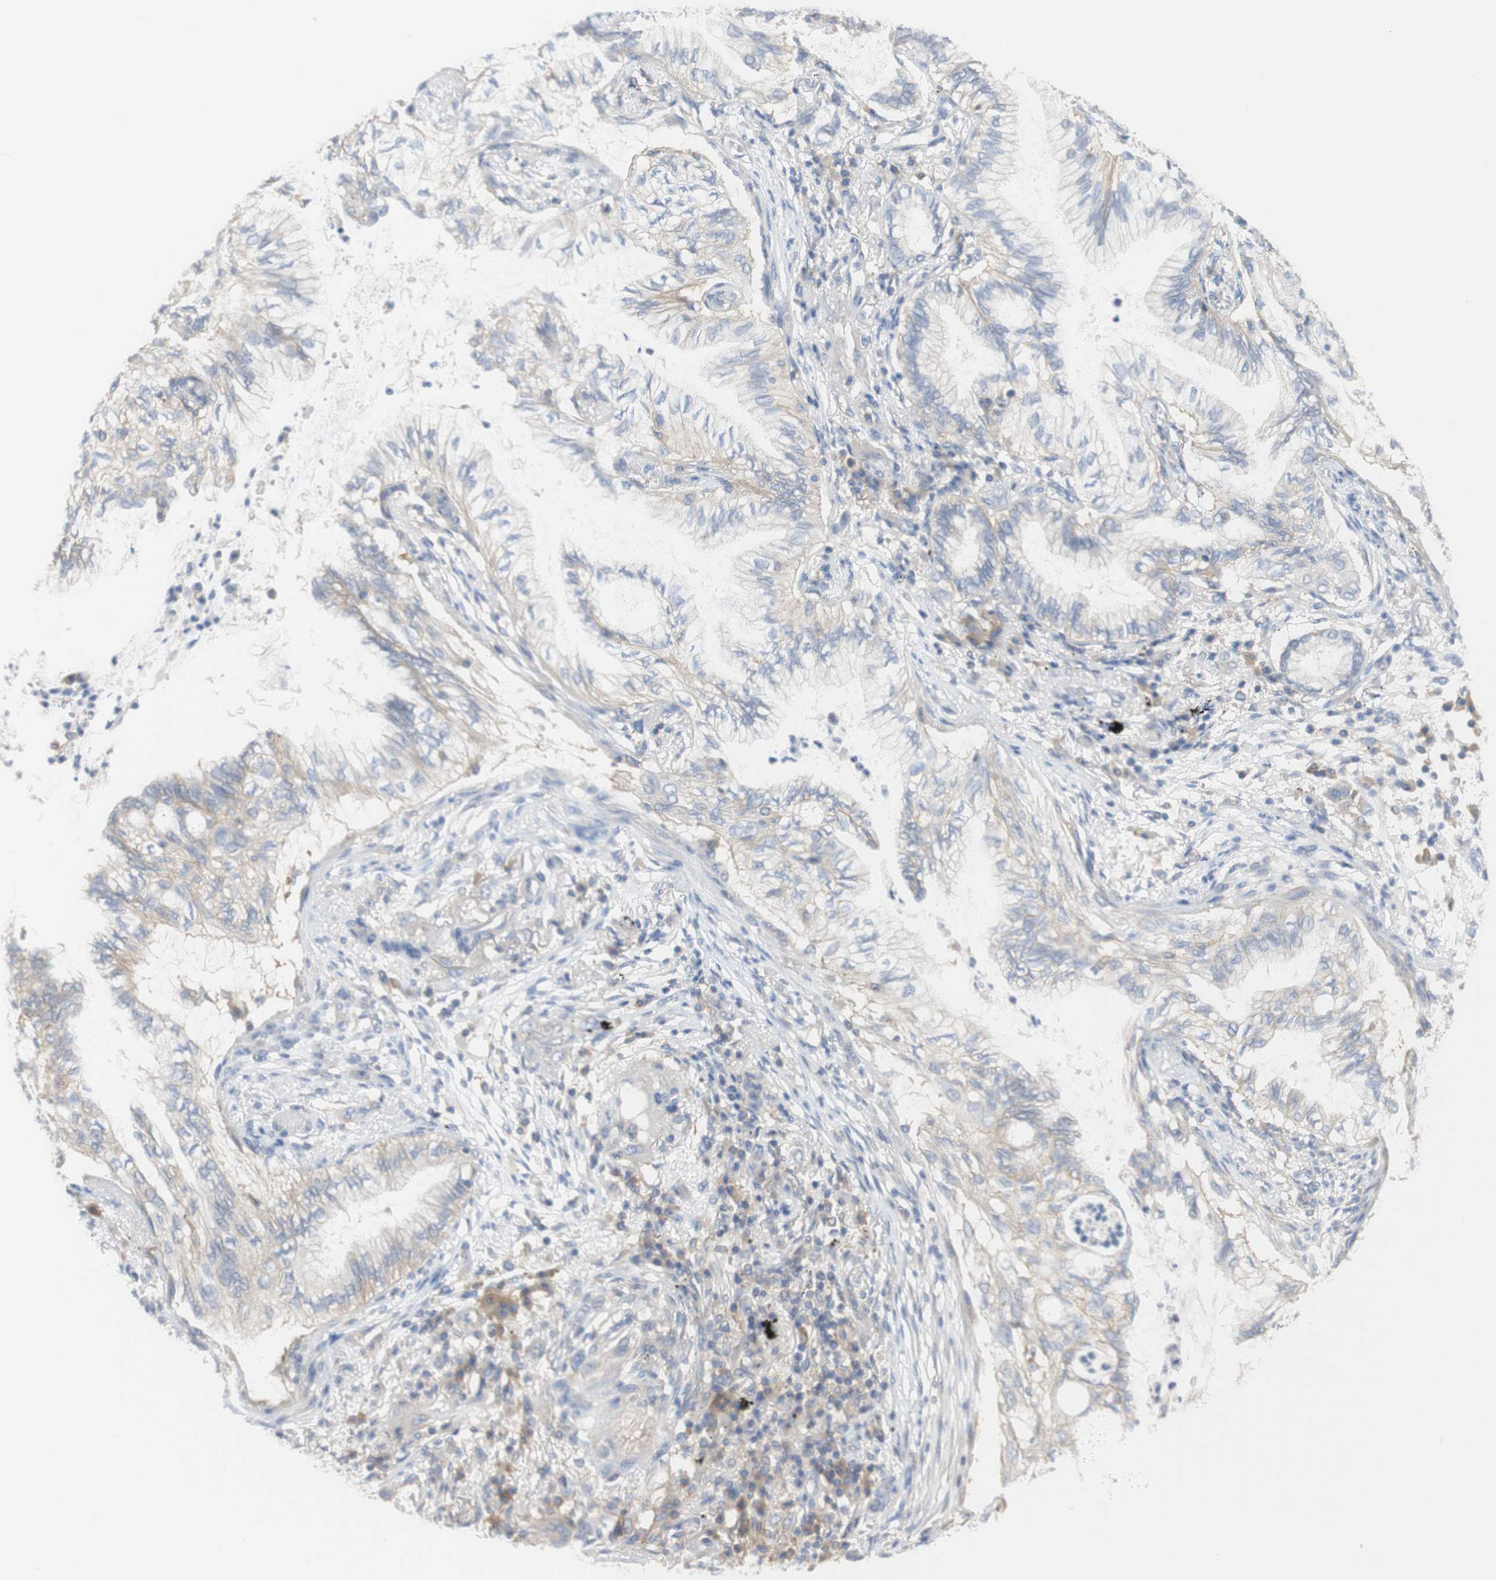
{"staining": {"intensity": "negative", "quantity": "none", "location": "none"}, "tissue": "lung cancer", "cell_type": "Tumor cells", "image_type": "cancer", "snomed": [{"axis": "morphology", "description": "Normal tissue, NOS"}, {"axis": "morphology", "description": "Adenocarcinoma, NOS"}, {"axis": "topography", "description": "Bronchus"}, {"axis": "topography", "description": "Lung"}], "caption": "Immunohistochemistry of lung cancer displays no staining in tumor cells.", "gene": "ATP2B1", "patient": {"sex": "female", "age": 70}}